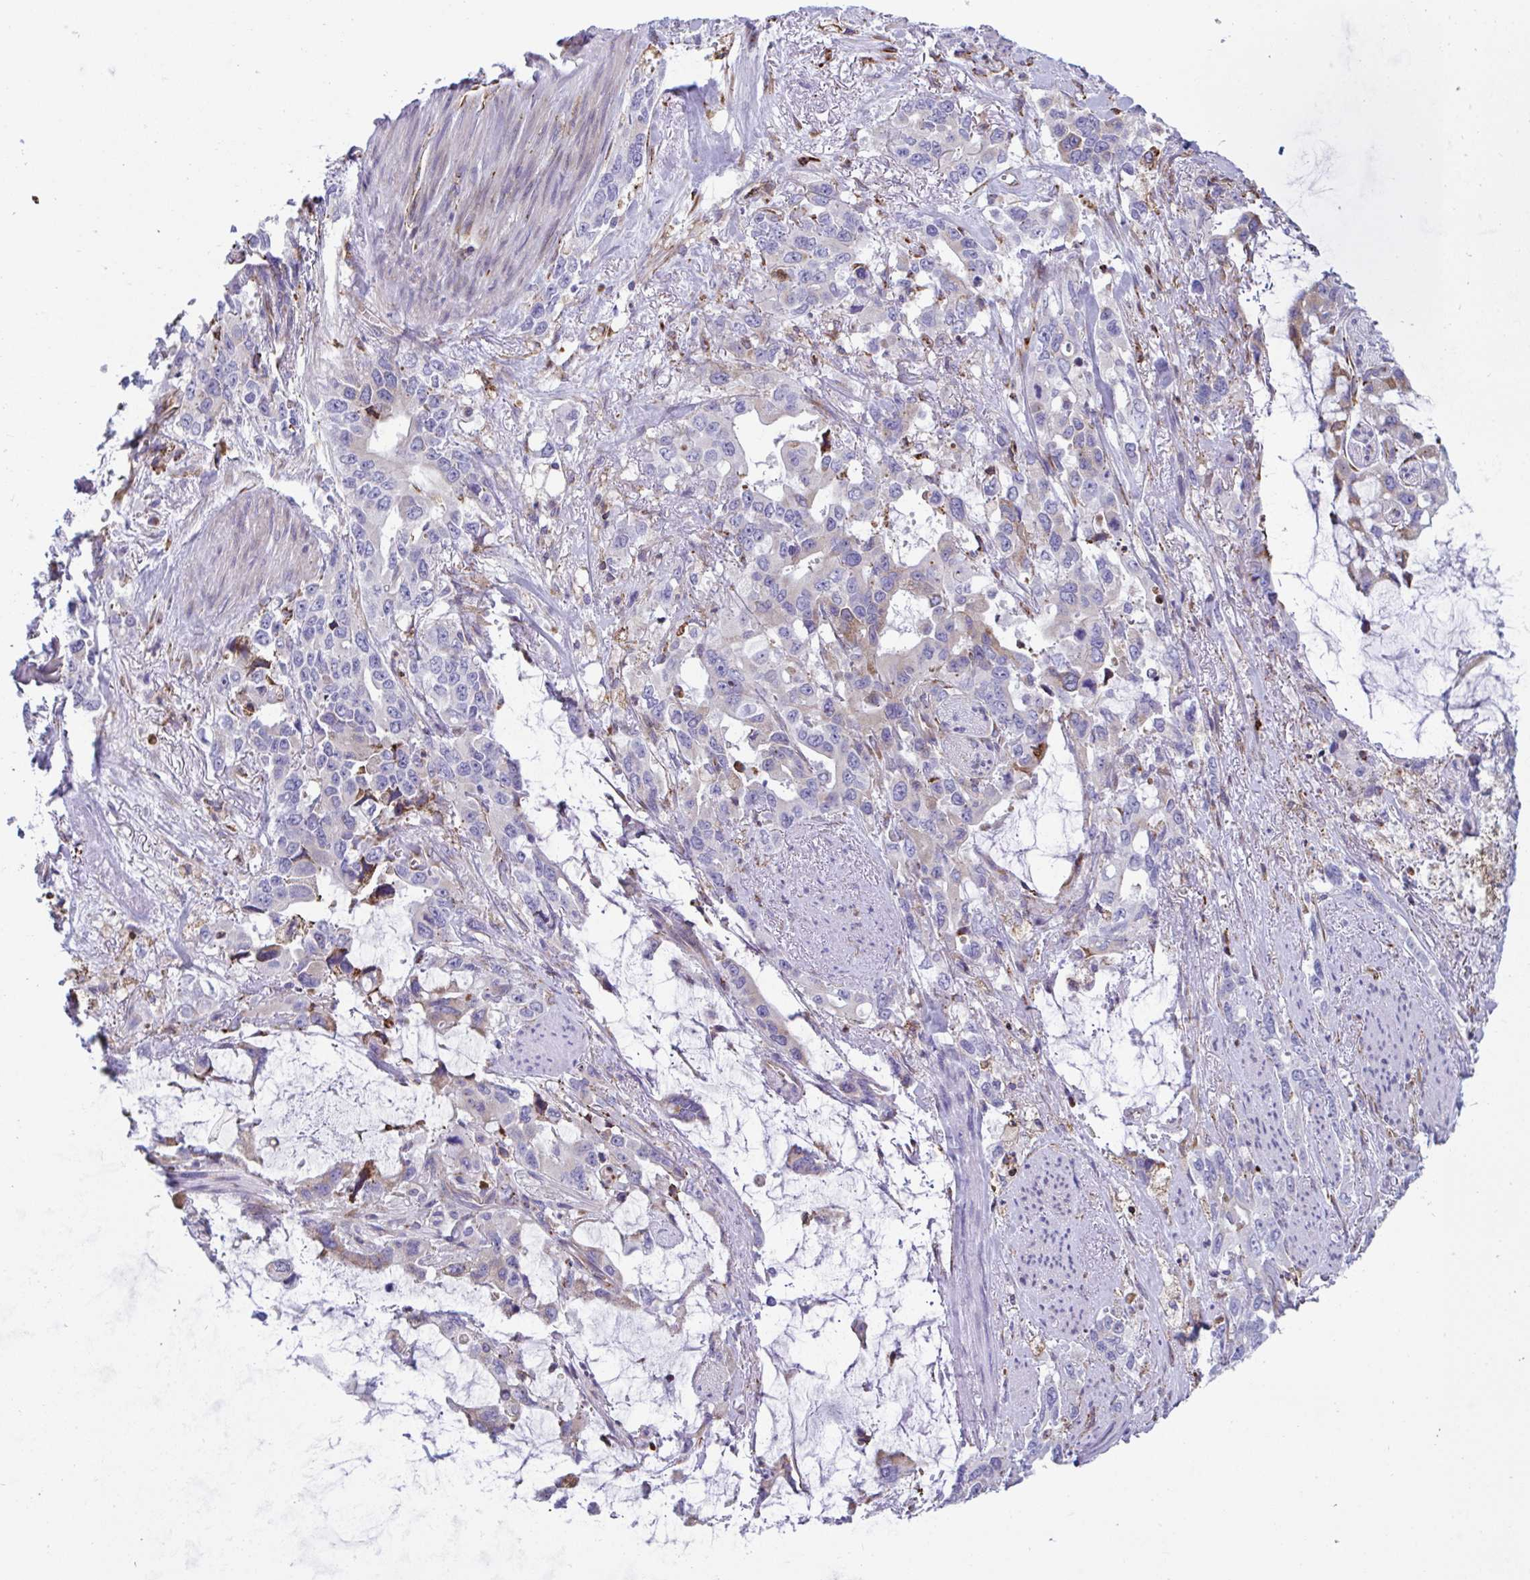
{"staining": {"intensity": "moderate", "quantity": "<25%", "location": "cytoplasmic/membranous"}, "tissue": "stomach cancer", "cell_type": "Tumor cells", "image_type": "cancer", "snomed": [{"axis": "morphology", "description": "Adenocarcinoma, NOS"}, {"axis": "topography", "description": "Stomach, upper"}], "caption": "Human stomach adenocarcinoma stained with a brown dye displays moderate cytoplasmic/membranous positive expression in approximately <25% of tumor cells.", "gene": "PEAK3", "patient": {"sex": "male", "age": 85}}